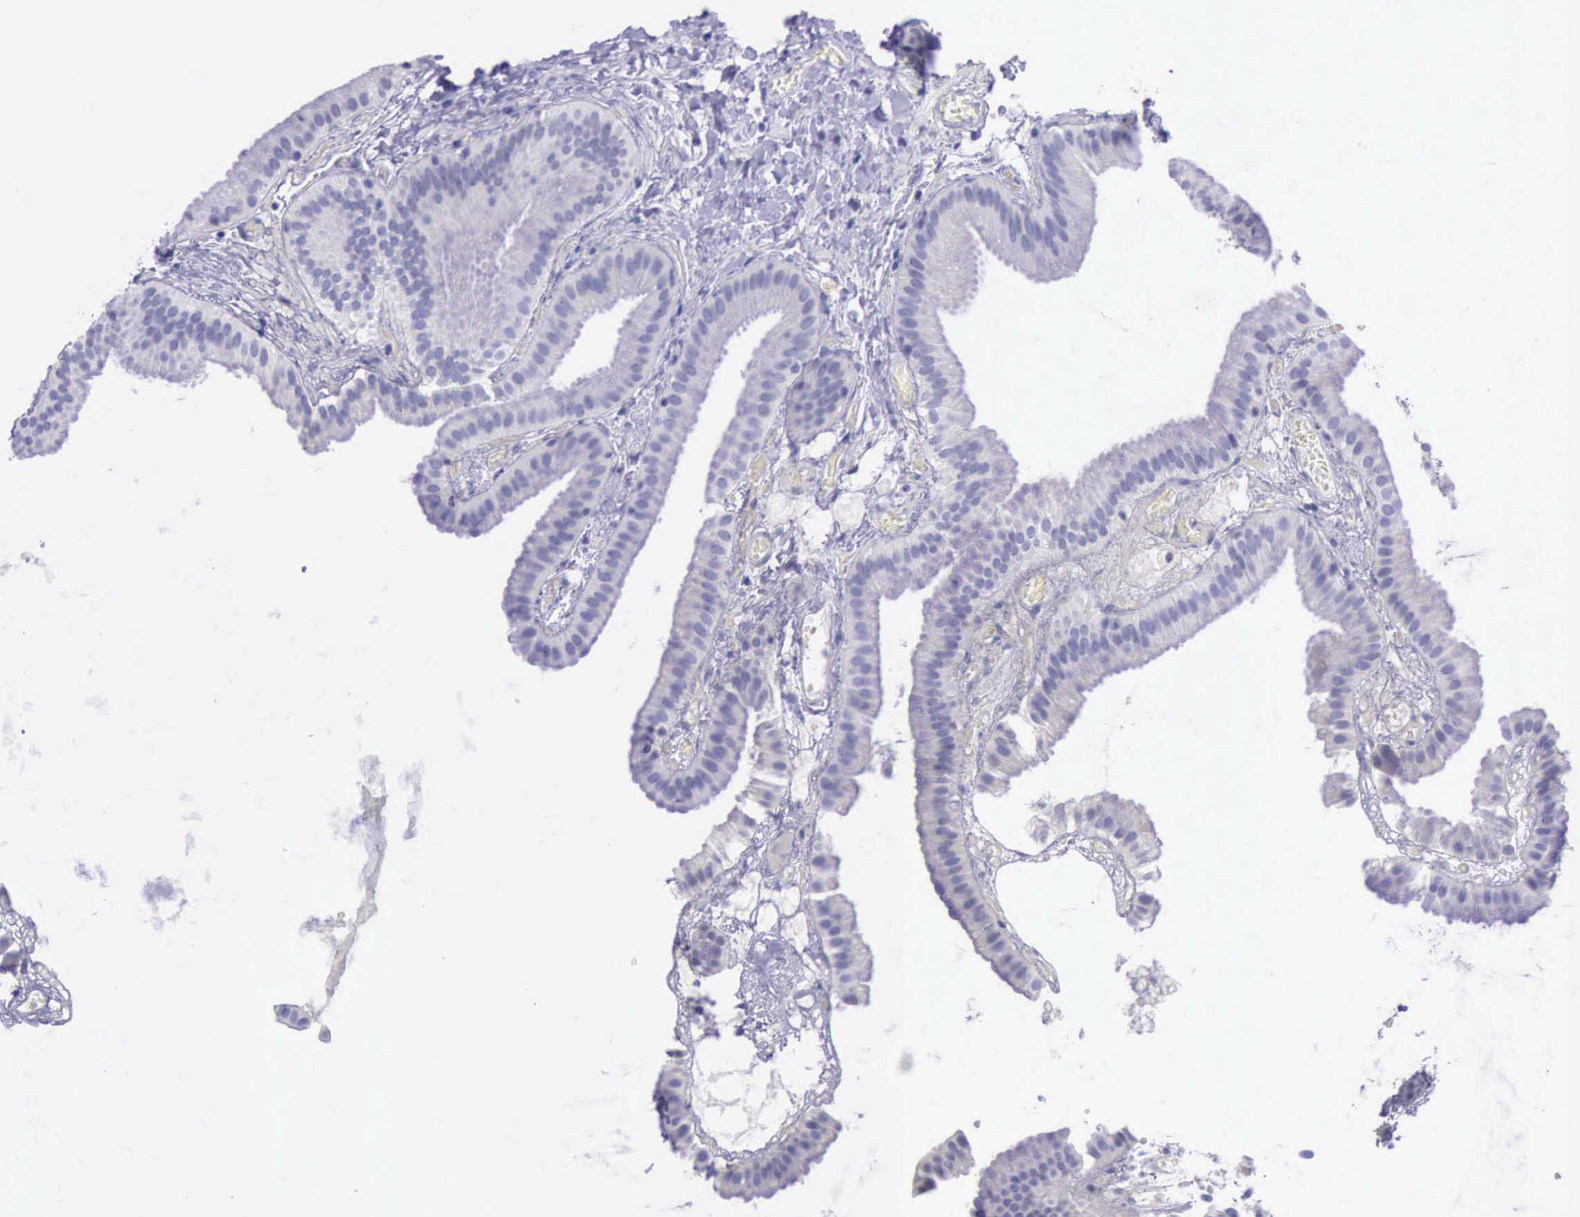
{"staining": {"intensity": "negative", "quantity": "none", "location": "none"}, "tissue": "gallbladder", "cell_type": "Glandular cells", "image_type": "normal", "snomed": [{"axis": "morphology", "description": "Normal tissue, NOS"}, {"axis": "topography", "description": "Gallbladder"}], "caption": "Gallbladder was stained to show a protein in brown. There is no significant expression in glandular cells. (Stains: DAB immunohistochemistry with hematoxylin counter stain, Microscopy: brightfield microscopy at high magnification).", "gene": "TYMP", "patient": {"sex": "female", "age": 63}}